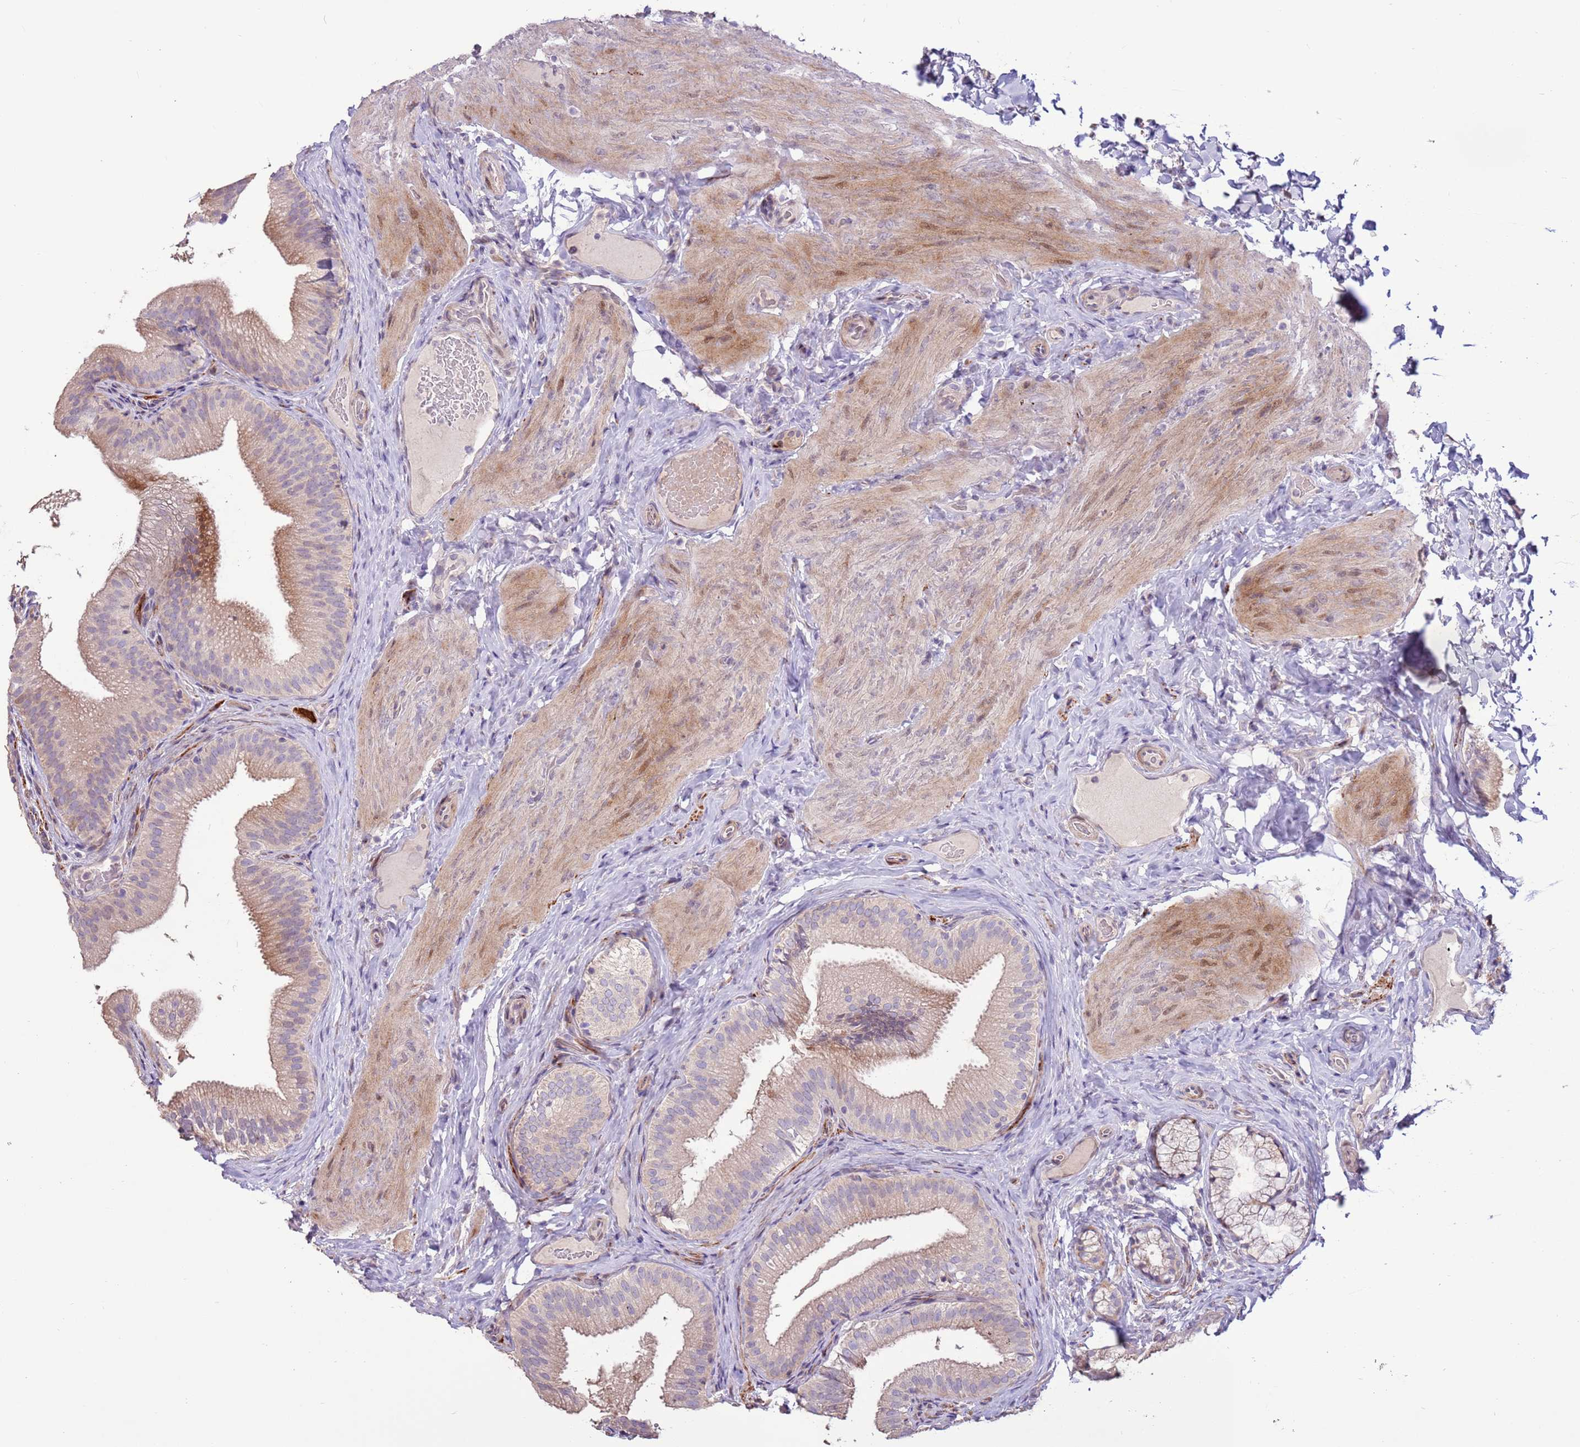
{"staining": {"intensity": "moderate", "quantity": "<25%", "location": "cytoplasmic/membranous,nuclear"}, "tissue": "gallbladder", "cell_type": "Glandular cells", "image_type": "normal", "snomed": [{"axis": "morphology", "description": "Normal tissue, NOS"}, {"axis": "topography", "description": "Gallbladder"}], "caption": "Glandular cells exhibit moderate cytoplasmic/membranous,nuclear staining in about <25% of cells in normal gallbladder.", "gene": "LGI4", "patient": {"sex": "female", "age": 30}}